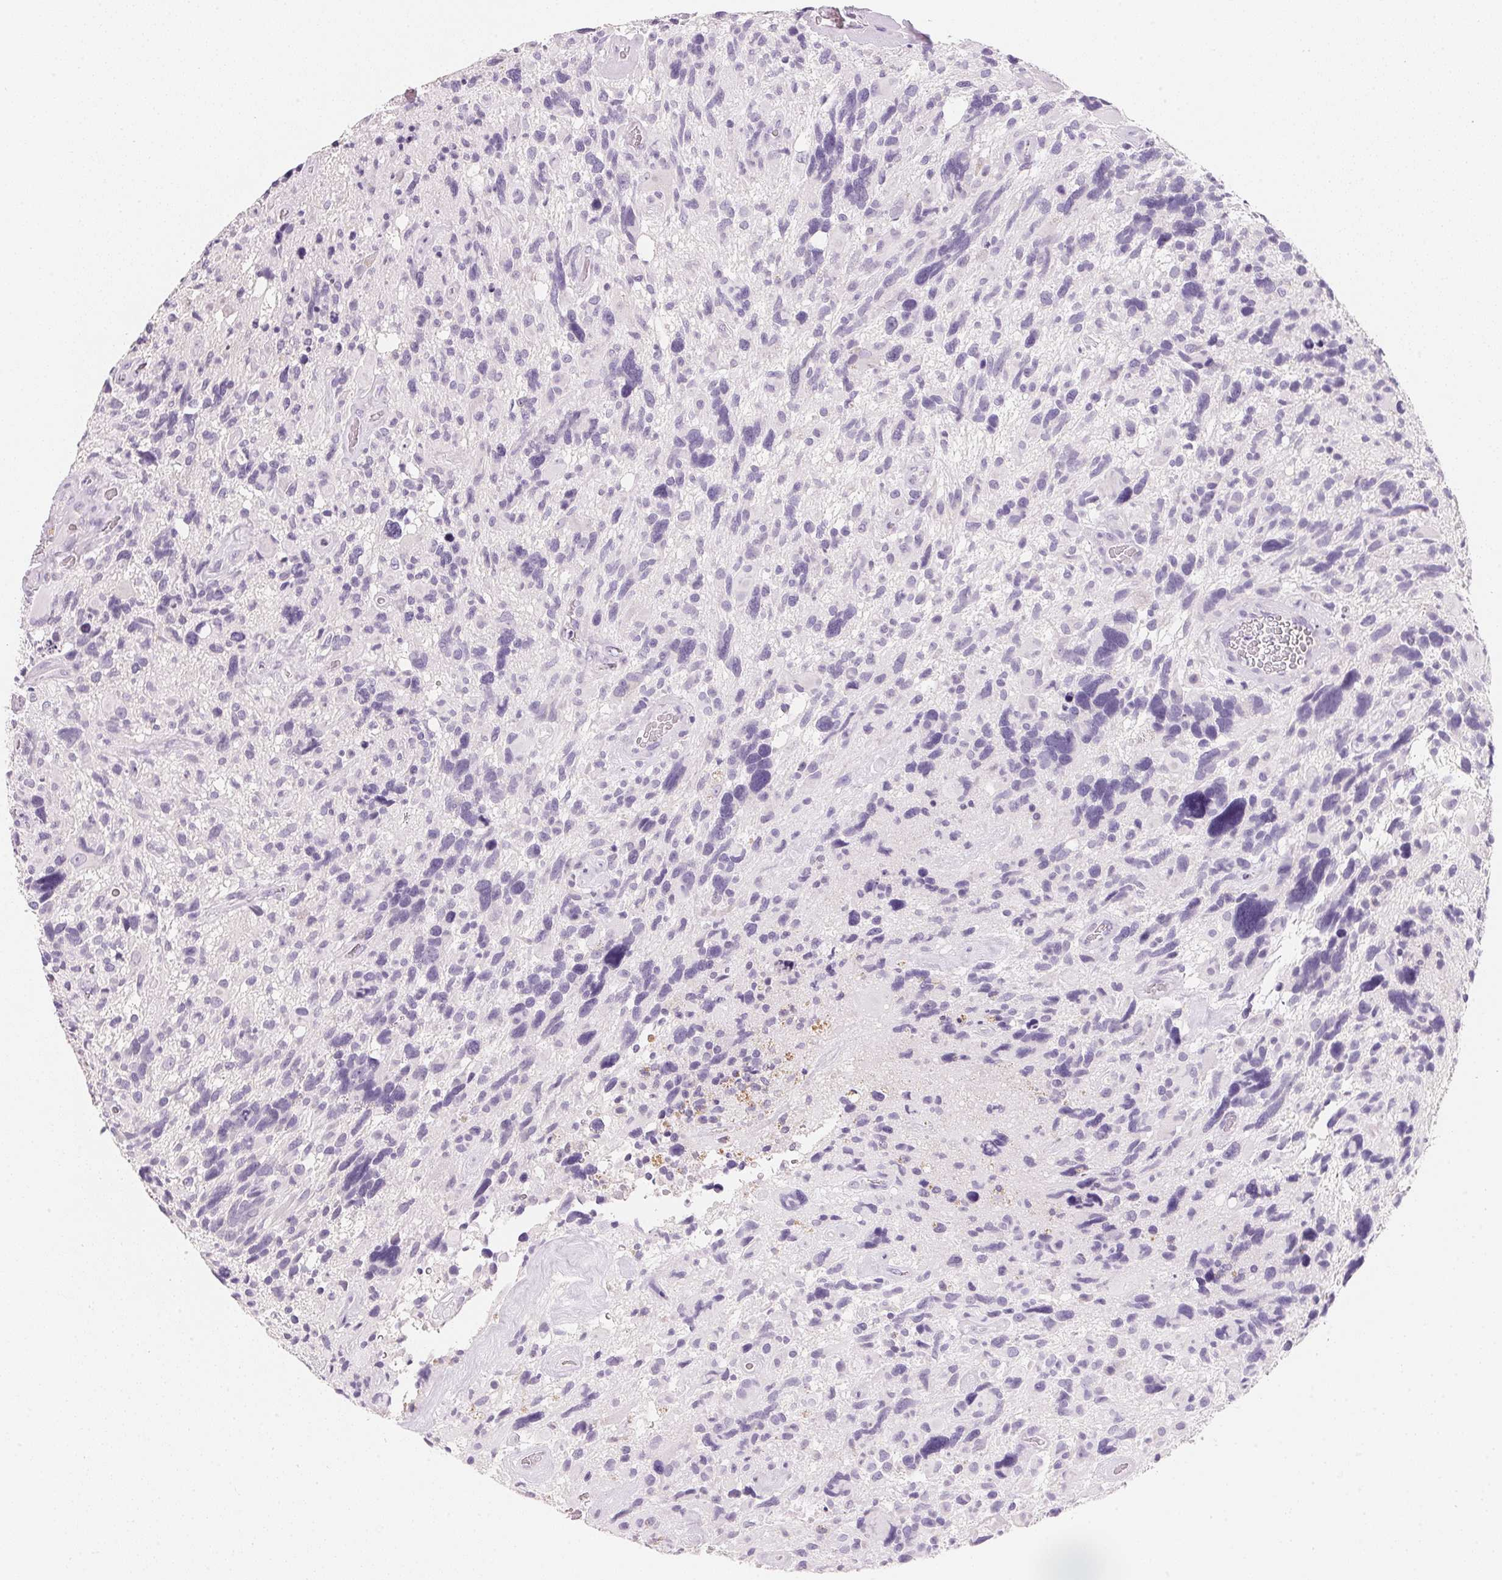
{"staining": {"intensity": "negative", "quantity": "none", "location": "none"}, "tissue": "glioma", "cell_type": "Tumor cells", "image_type": "cancer", "snomed": [{"axis": "morphology", "description": "Glioma, malignant, High grade"}, {"axis": "topography", "description": "Brain"}], "caption": "Immunohistochemical staining of glioma reveals no significant expression in tumor cells.", "gene": "ACP3", "patient": {"sex": "male", "age": 49}}